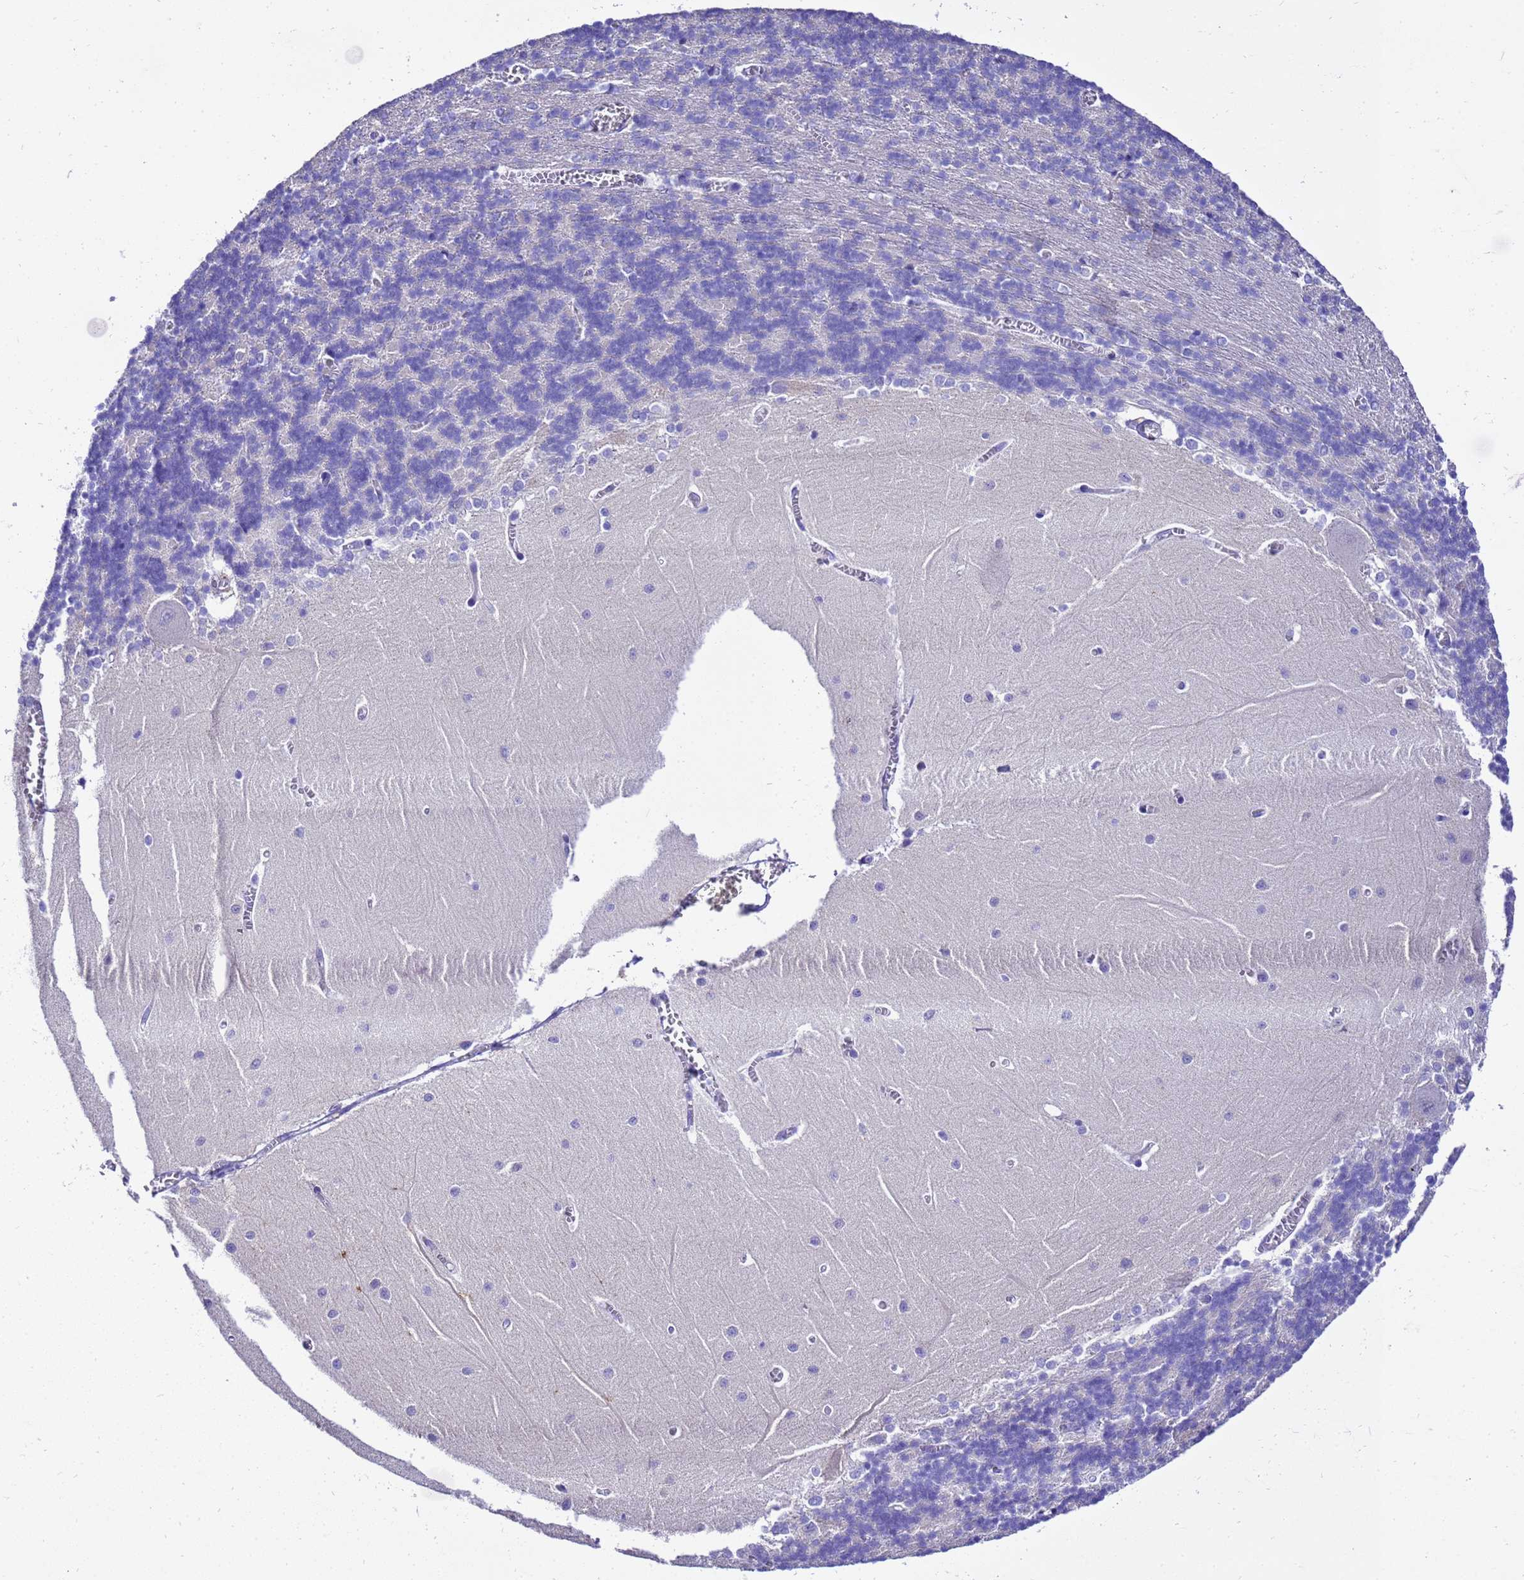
{"staining": {"intensity": "negative", "quantity": "none", "location": "none"}, "tissue": "cerebellum", "cell_type": "Cells in granular layer", "image_type": "normal", "snomed": [{"axis": "morphology", "description": "Normal tissue, NOS"}, {"axis": "topography", "description": "Cerebellum"}], "caption": "Immunohistochemical staining of benign human cerebellum reveals no significant expression in cells in granular layer. (Immunohistochemistry (ihc), brightfield microscopy, high magnification).", "gene": "HSPB6", "patient": {"sex": "male", "age": 37}}